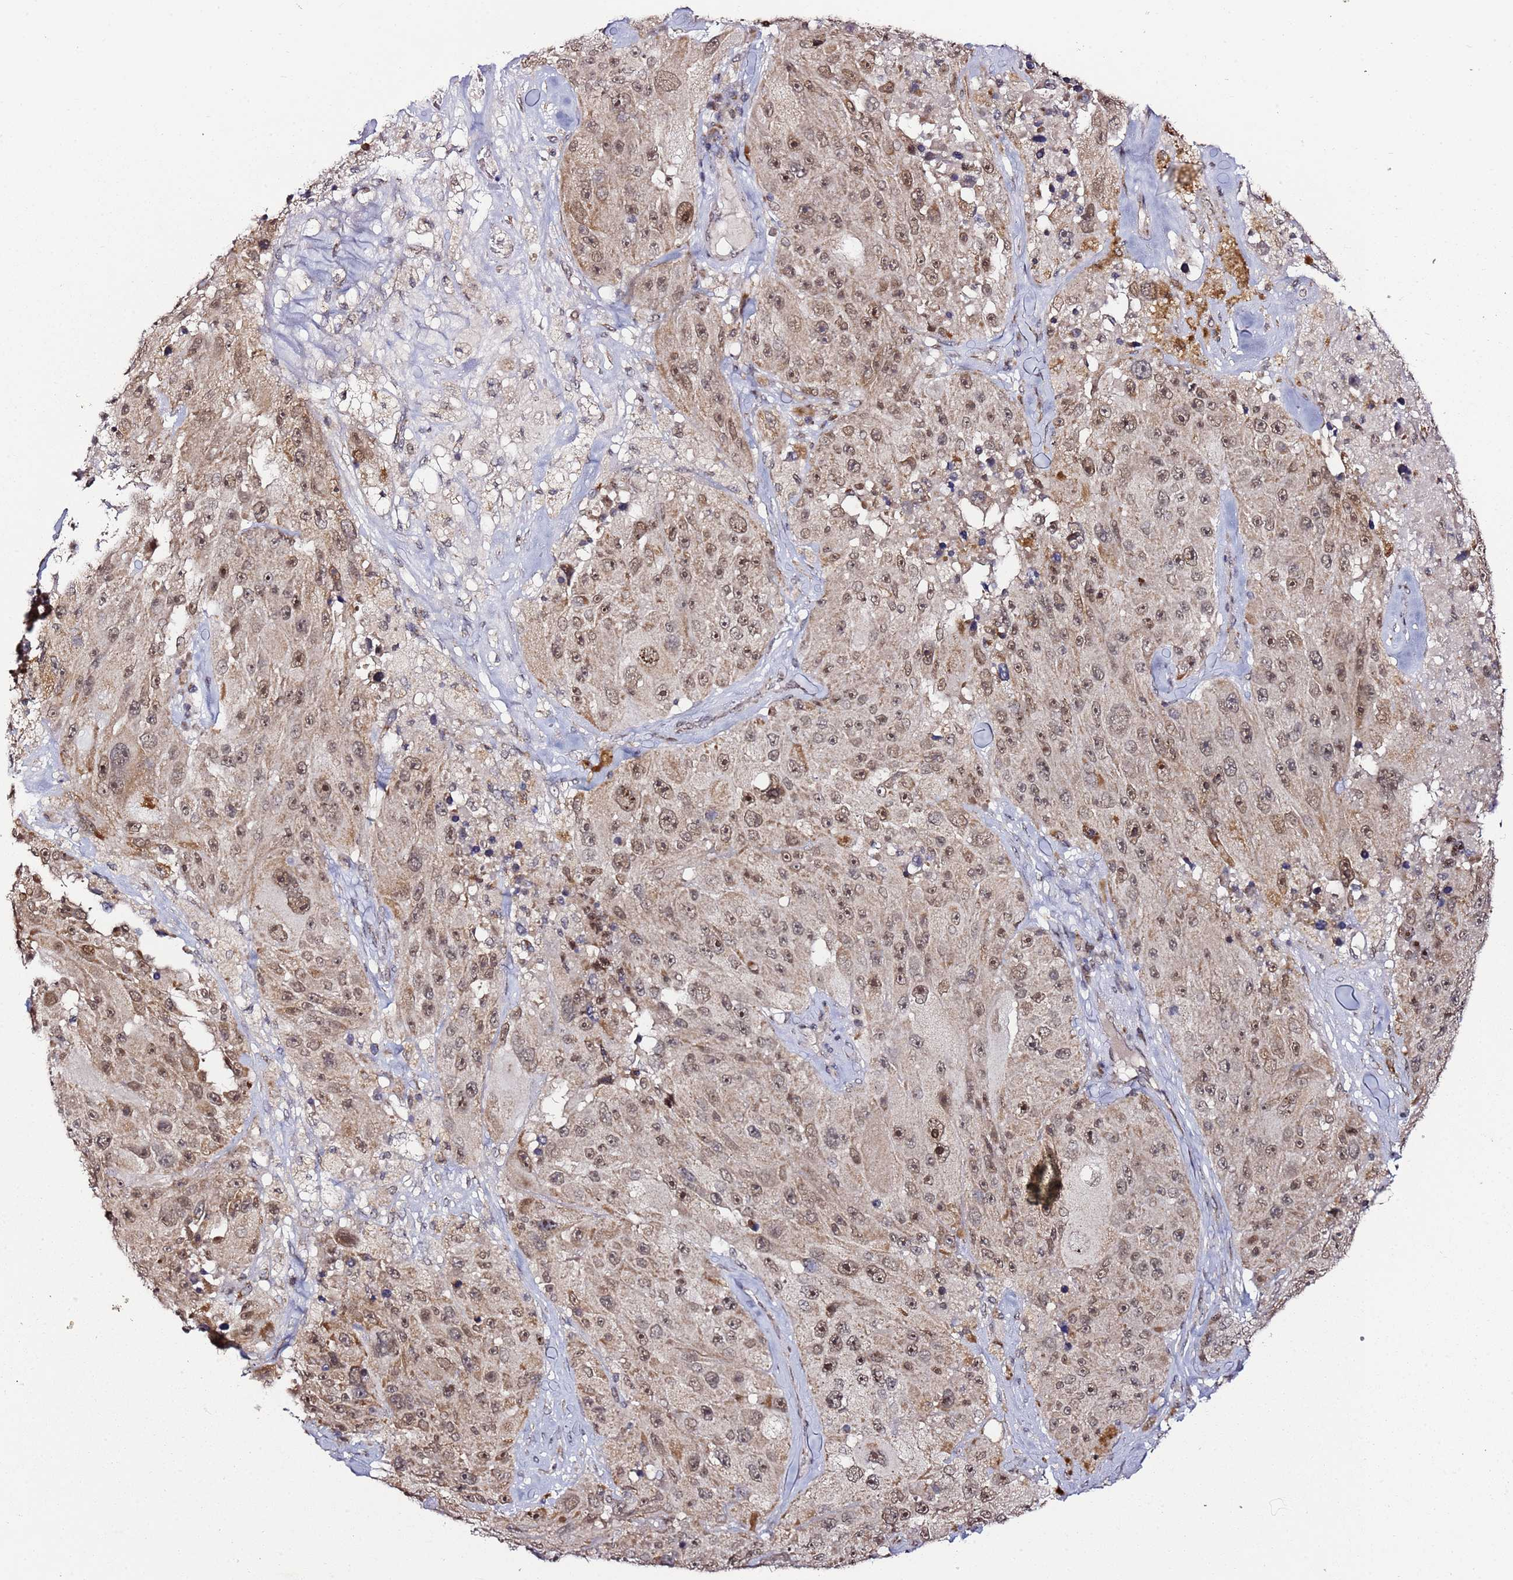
{"staining": {"intensity": "moderate", "quantity": ">75%", "location": "cytoplasmic/membranous,nuclear"}, "tissue": "melanoma", "cell_type": "Tumor cells", "image_type": "cancer", "snomed": [{"axis": "morphology", "description": "Malignant melanoma, Metastatic site"}, {"axis": "topography", "description": "Lymph node"}], "caption": "Malignant melanoma (metastatic site) stained with immunohistochemistry demonstrates moderate cytoplasmic/membranous and nuclear expression in approximately >75% of tumor cells.", "gene": "TP53AIP1", "patient": {"sex": "male", "age": 62}}